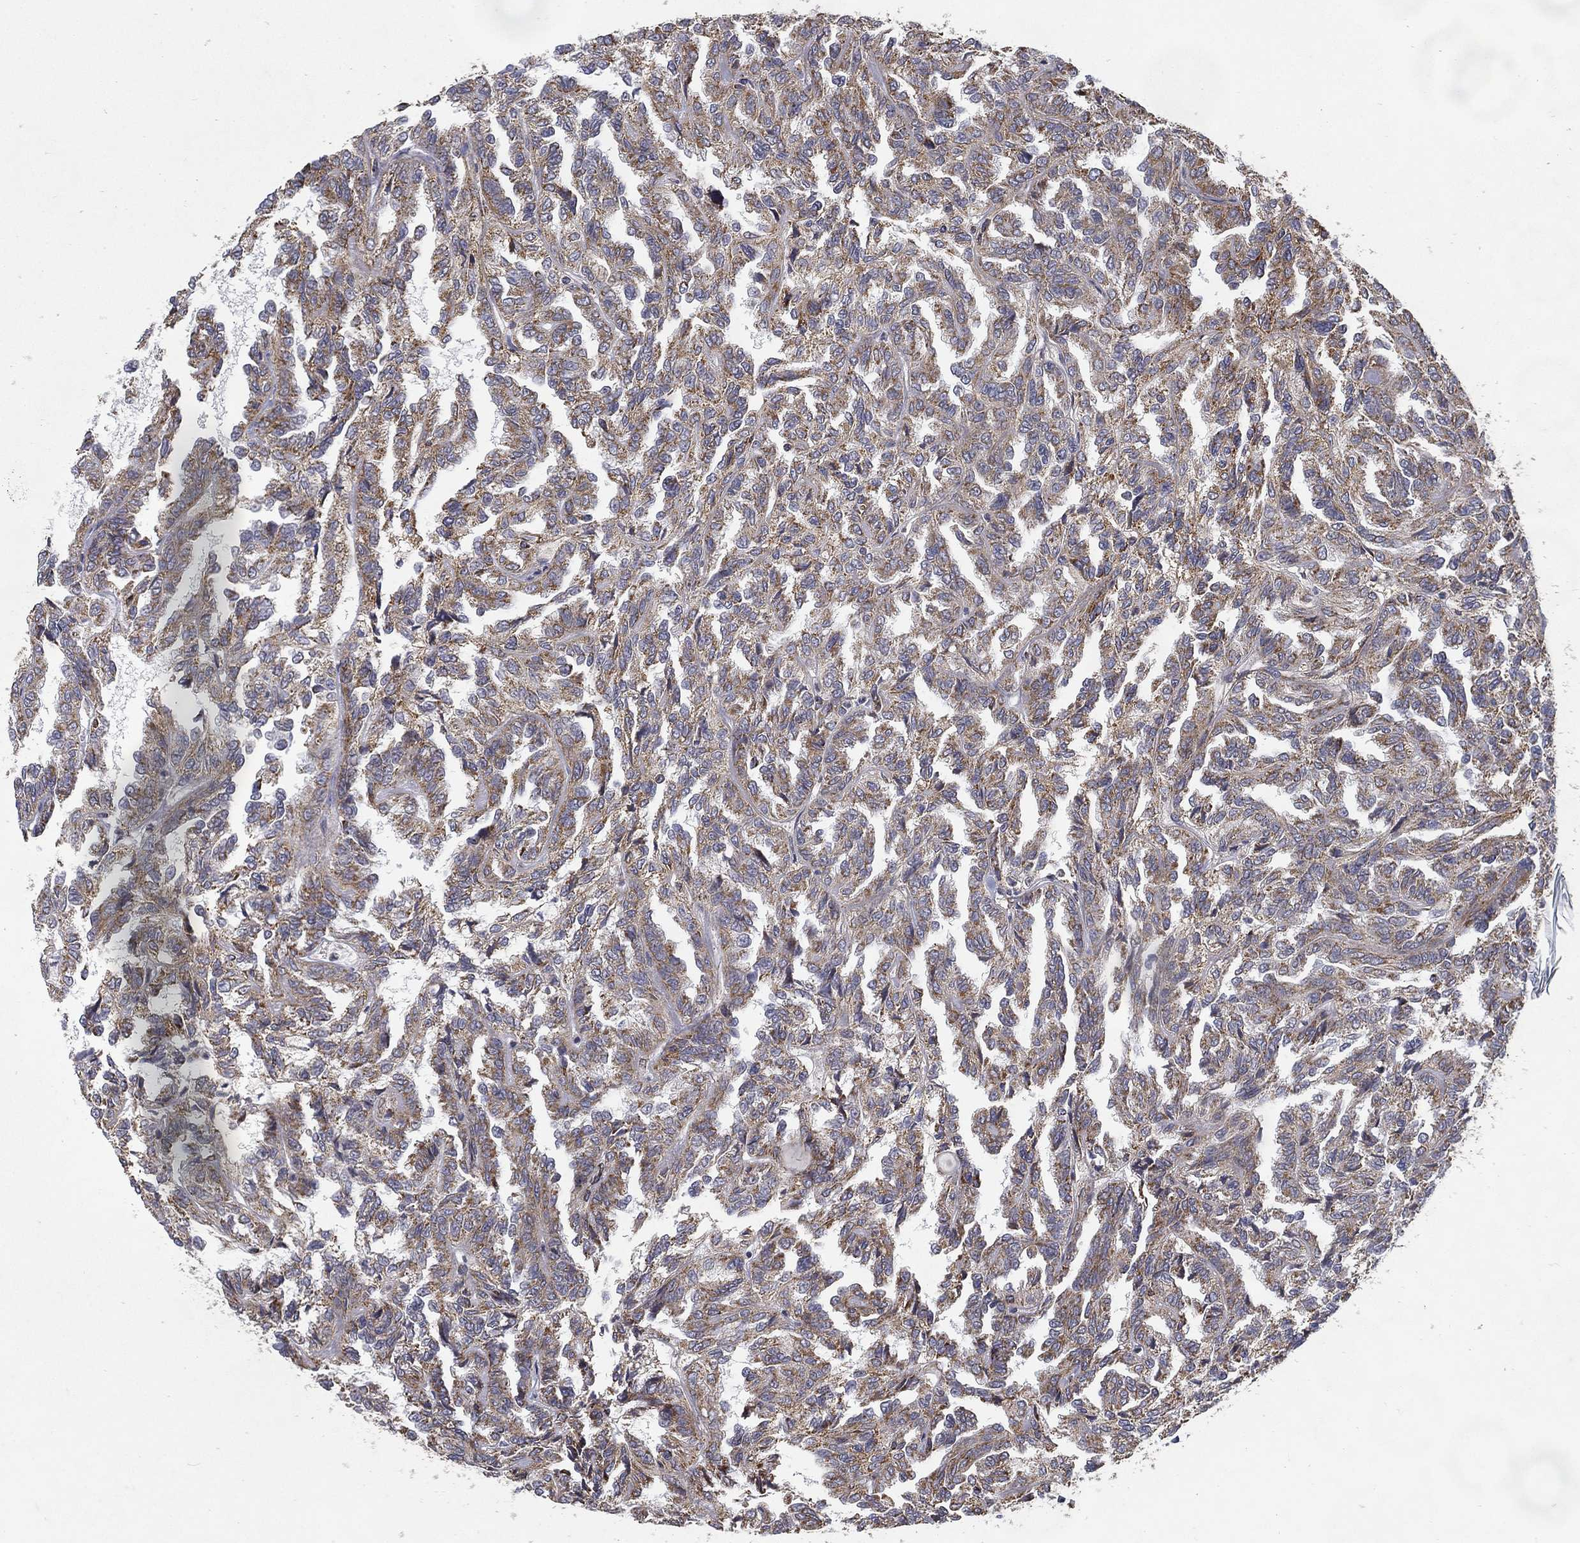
{"staining": {"intensity": "moderate", "quantity": "25%-75%", "location": "cytoplasmic/membranous"}, "tissue": "renal cancer", "cell_type": "Tumor cells", "image_type": "cancer", "snomed": [{"axis": "morphology", "description": "Adenocarcinoma, NOS"}, {"axis": "topography", "description": "Kidney"}], "caption": "Protein staining of renal cancer tissue reveals moderate cytoplasmic/membranous expression in about 25%-75% of tumor cells. (Brightfield microscopy of DAB IHC at high magnification).", "gene": "MT-CYB", "patient": {"sex": "male", "age": 79}}